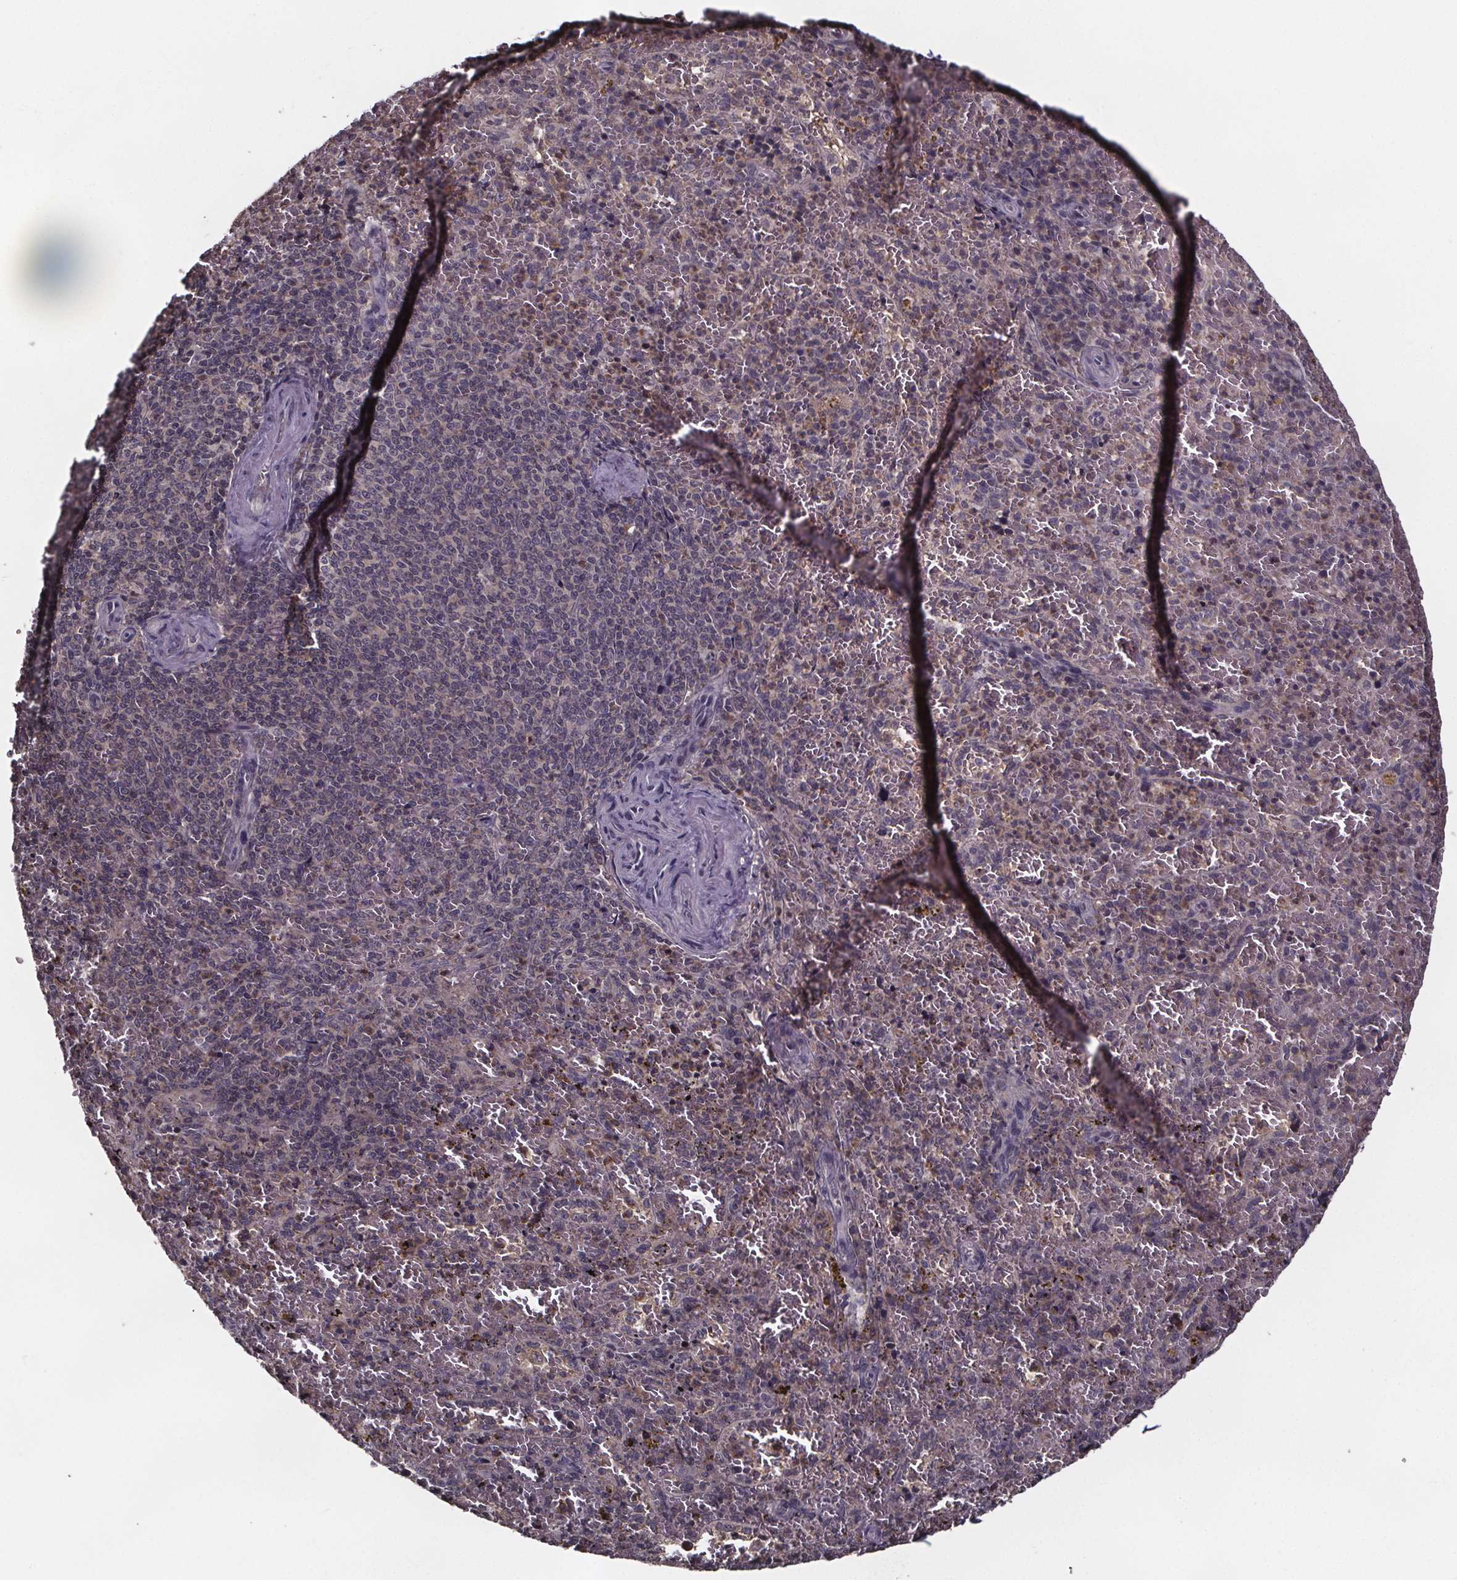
{"staining": {"intensity": "negative", "quantity": "none", "location": "none"}, "tissue": "spleen", "cell_type": "Cells in red pulp", "image_type": "normal", "snomed": [{"axis": "morphology", "description": "Normal tissue, NOS"}, {"axis": "topography", "description": "Spleen"}], "caption": "There is no significant positivity in cells in red pulp of spleen. Brightfield microscopy of immunohistochemistry stained with DAB (brown) and hematoxylin (blue), captured at high magnification.", "gene": "SMIM1", "patient": {"sex": "female", "age": 50}}